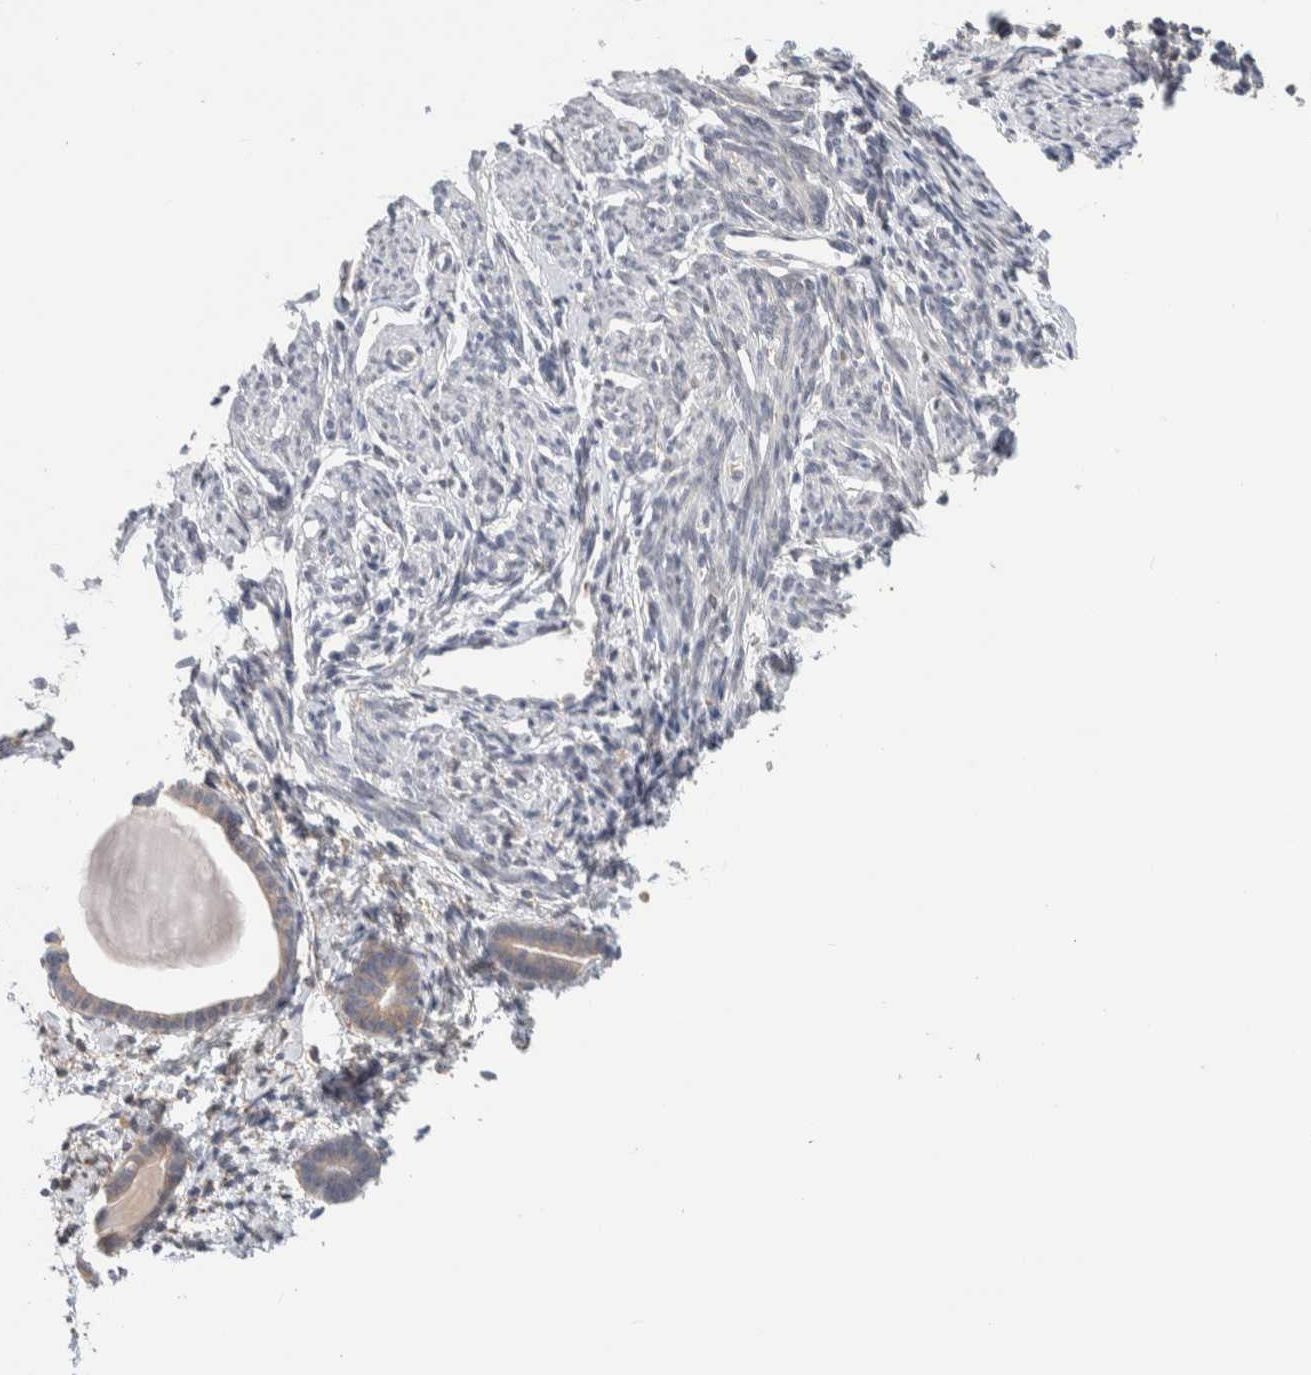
{"staining": {"intensity": "weak", "quantity": "<25%", "location": "cytoplasmic/membranous"}, "tissue": "endometrium", "cell_type": "Cells in endometrial stroma", "image_type": "normal", "snomed": [{"axis": "morphology", "description": "Normal tissue, NOS"}, {"axis": "topography", "description": "Endometrium"}], "caption": "DAB (3,3'-diaminobenzidine) immunohistochemical staining of benign human endometrium reveals no significant expression in cells in endometrial stroma. (DAB immunohistochemistry (IHC) with hematoxylin counter stain).", "gene": "RUSF1", "patient": {"sex": "female", "age": 71}}